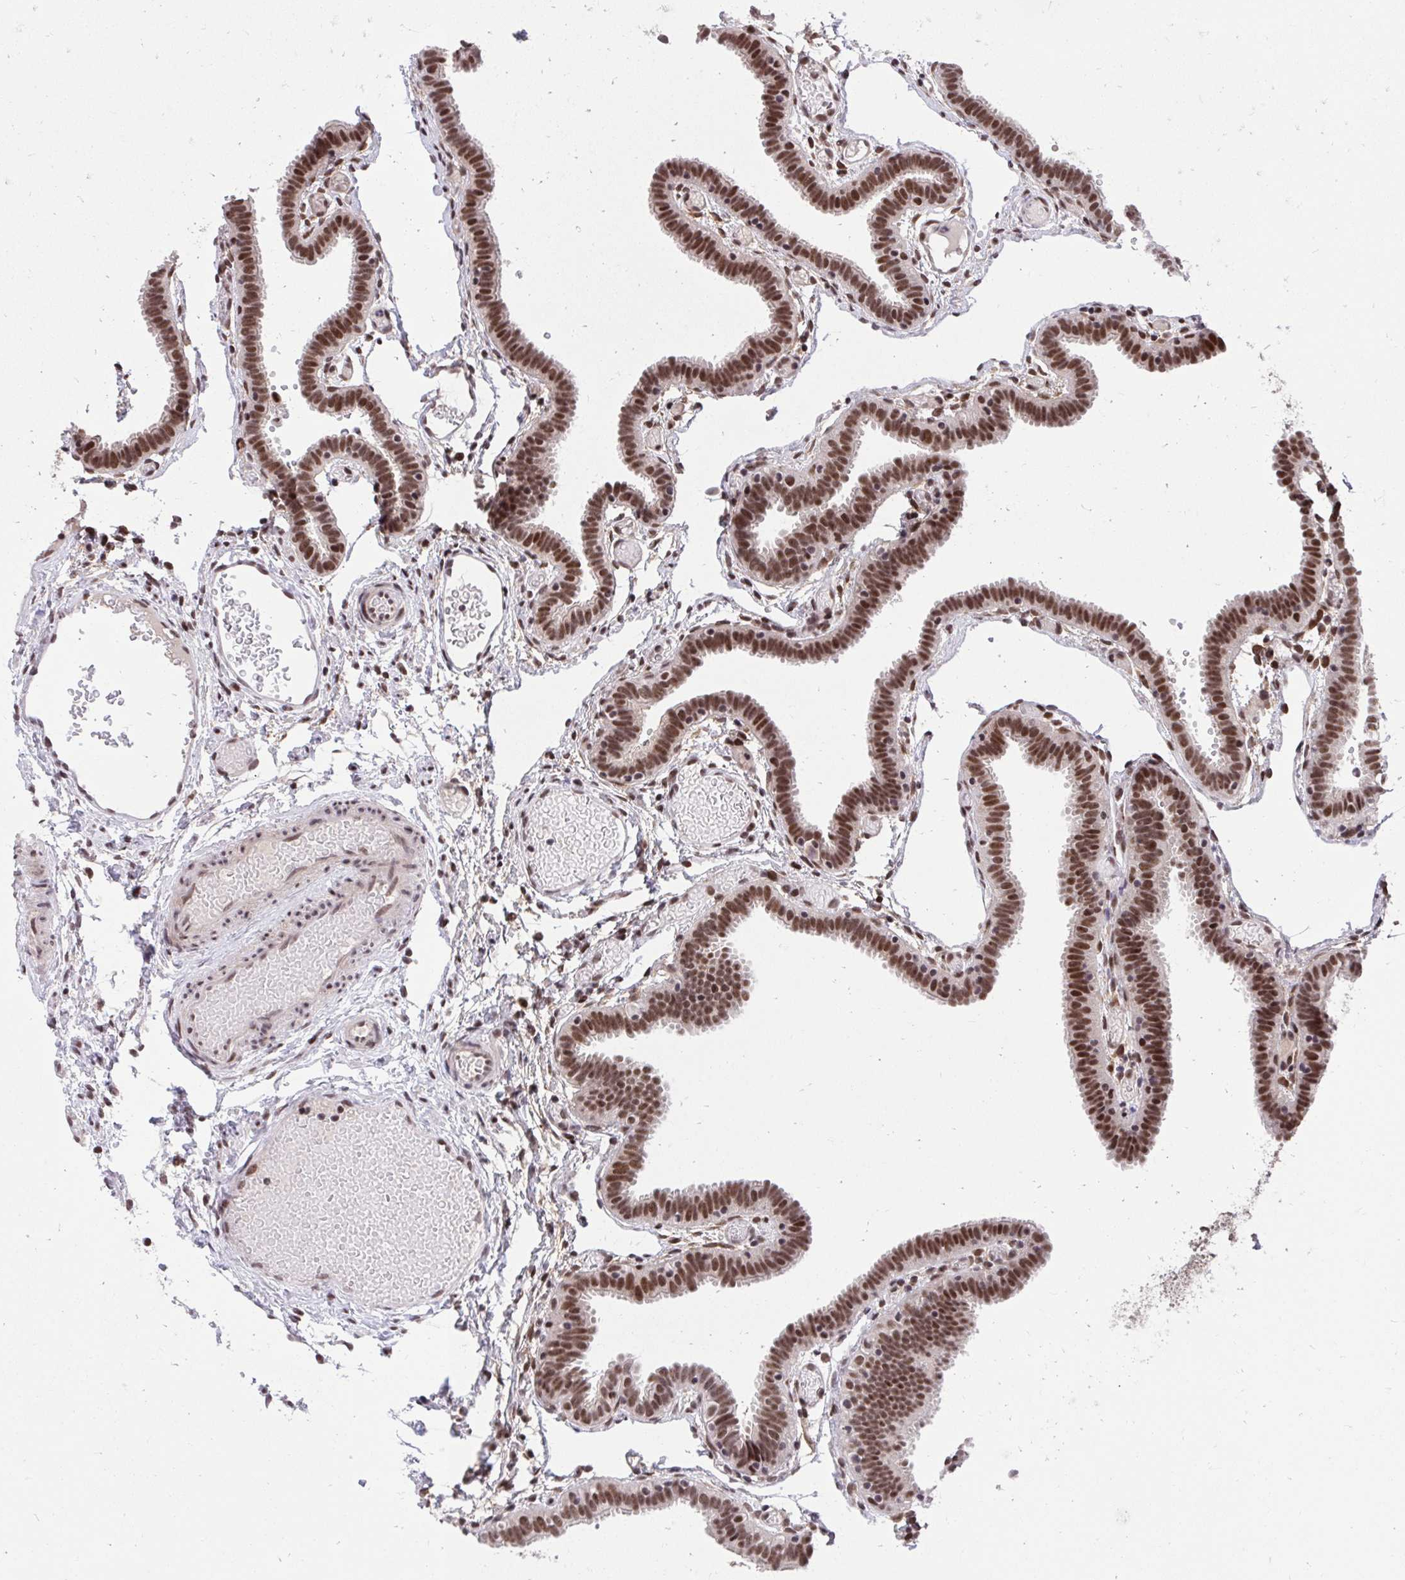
{"staining": {"intensity": "moderate", "quantity": ">75%", "location": "nuclear"}, "tissue": "fallopian tube", "cell_type": "Glandular cells", "image_type": "normal", "snomed": [{"axis": "morphology", "description": "Normal tissue, NOS"}, {"axis": "topography", "description": "Fallopian tube"}], "caption": "Immunohistochemistry staining of benign fallopian tube, which shows medium levels of moderate nuclear staining in approximately >75% of glandular cells indicating moderate nuclear protein expression. The staining was performed using DAB (brown) for protein detection and nuclei were counterstained in hematoxylin (blue).", "gene": "SYNE4", "patient": {"sex": "female", "age": 37}}